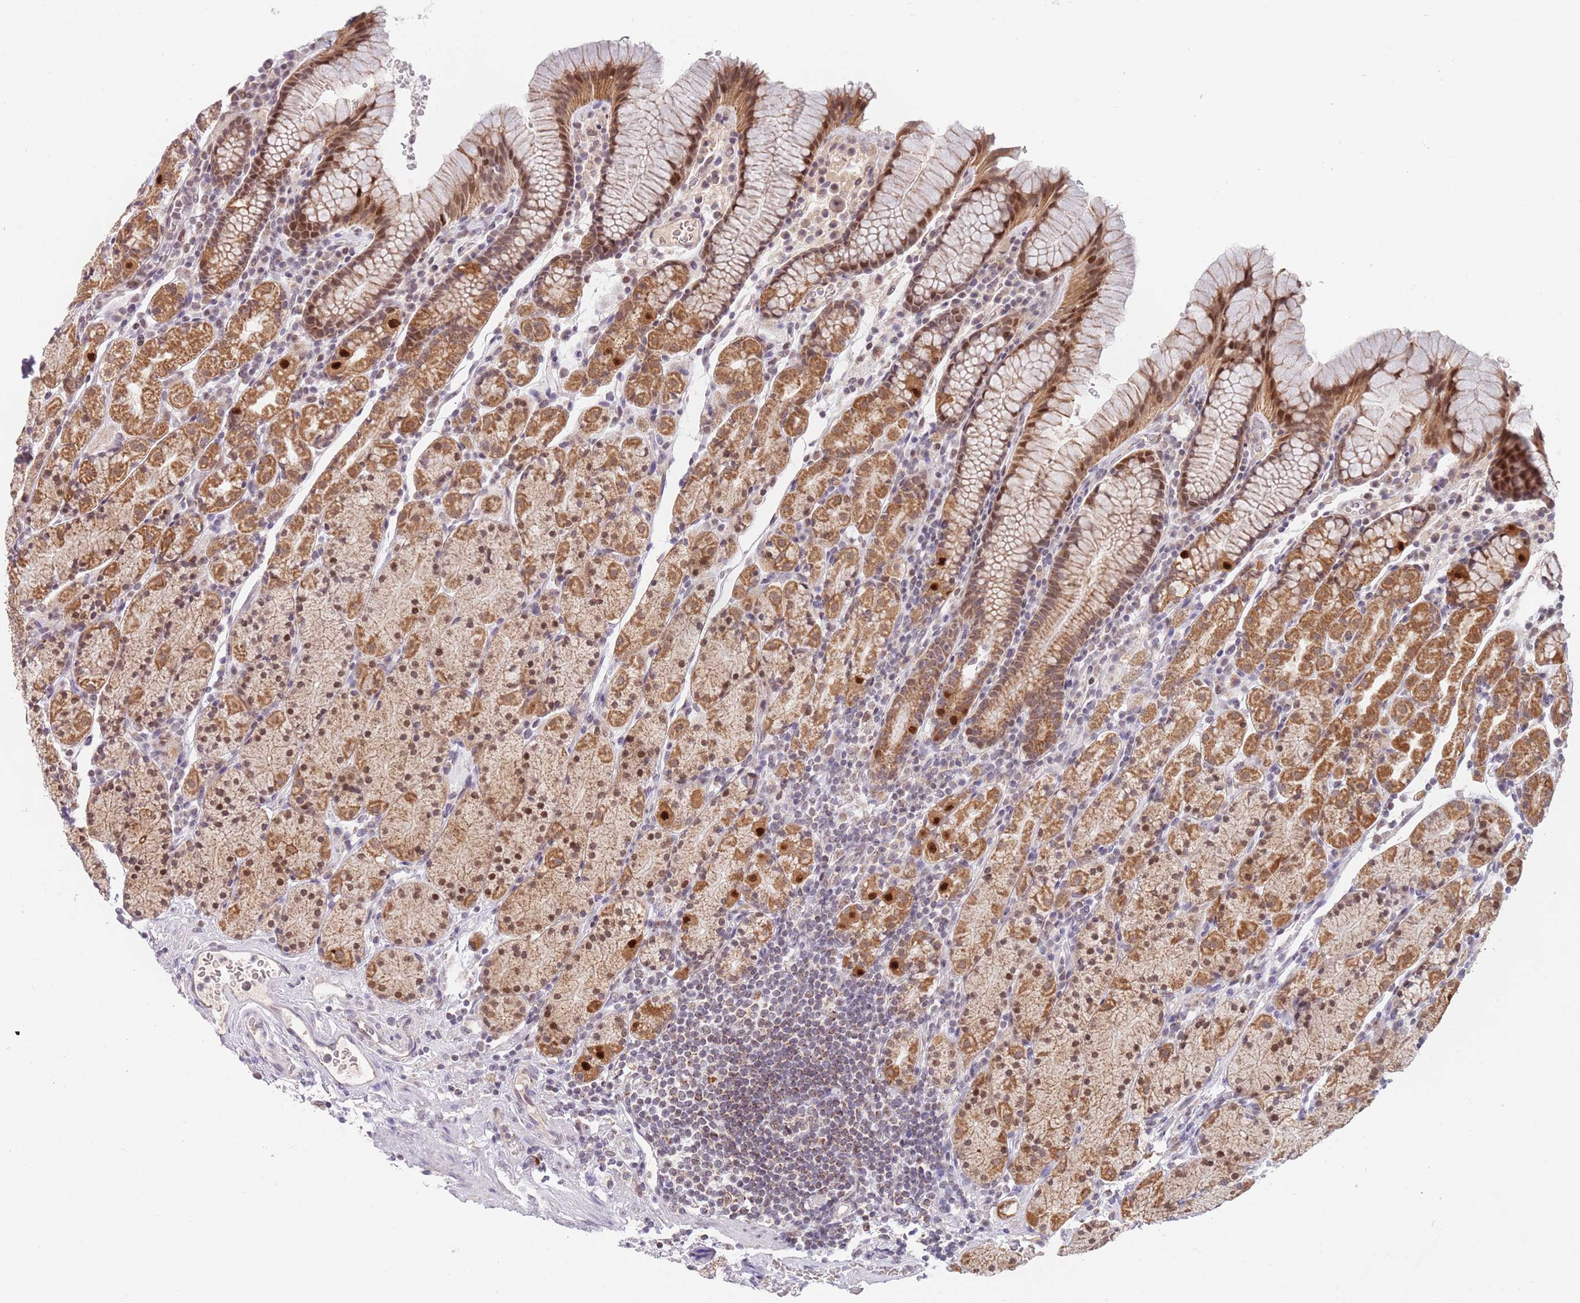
{"staining": {"intensity": "strong", "quantity": ">75%", "location": "cytoplasmic/membranous,nuclear"}, "tissue": "stomach", "cell_type": "Glandular cells", "image_type": "normal", "snomed": [{"axis": "morphology", "description": "Normal tissue, NOS"}, {"axis": "topography", "description": "Stomach, upper"}, {"axis": "topography", "description": "Stomach"}], "caption": "Immunohistochemical staining of unremarkable human stomach reveals high levels of strong cytoplasmic/membranous,nuclear positivity in about >75% of glandular cells.", "gene": "TIMM13", "patient": {"sex": "male", "age": 62}}